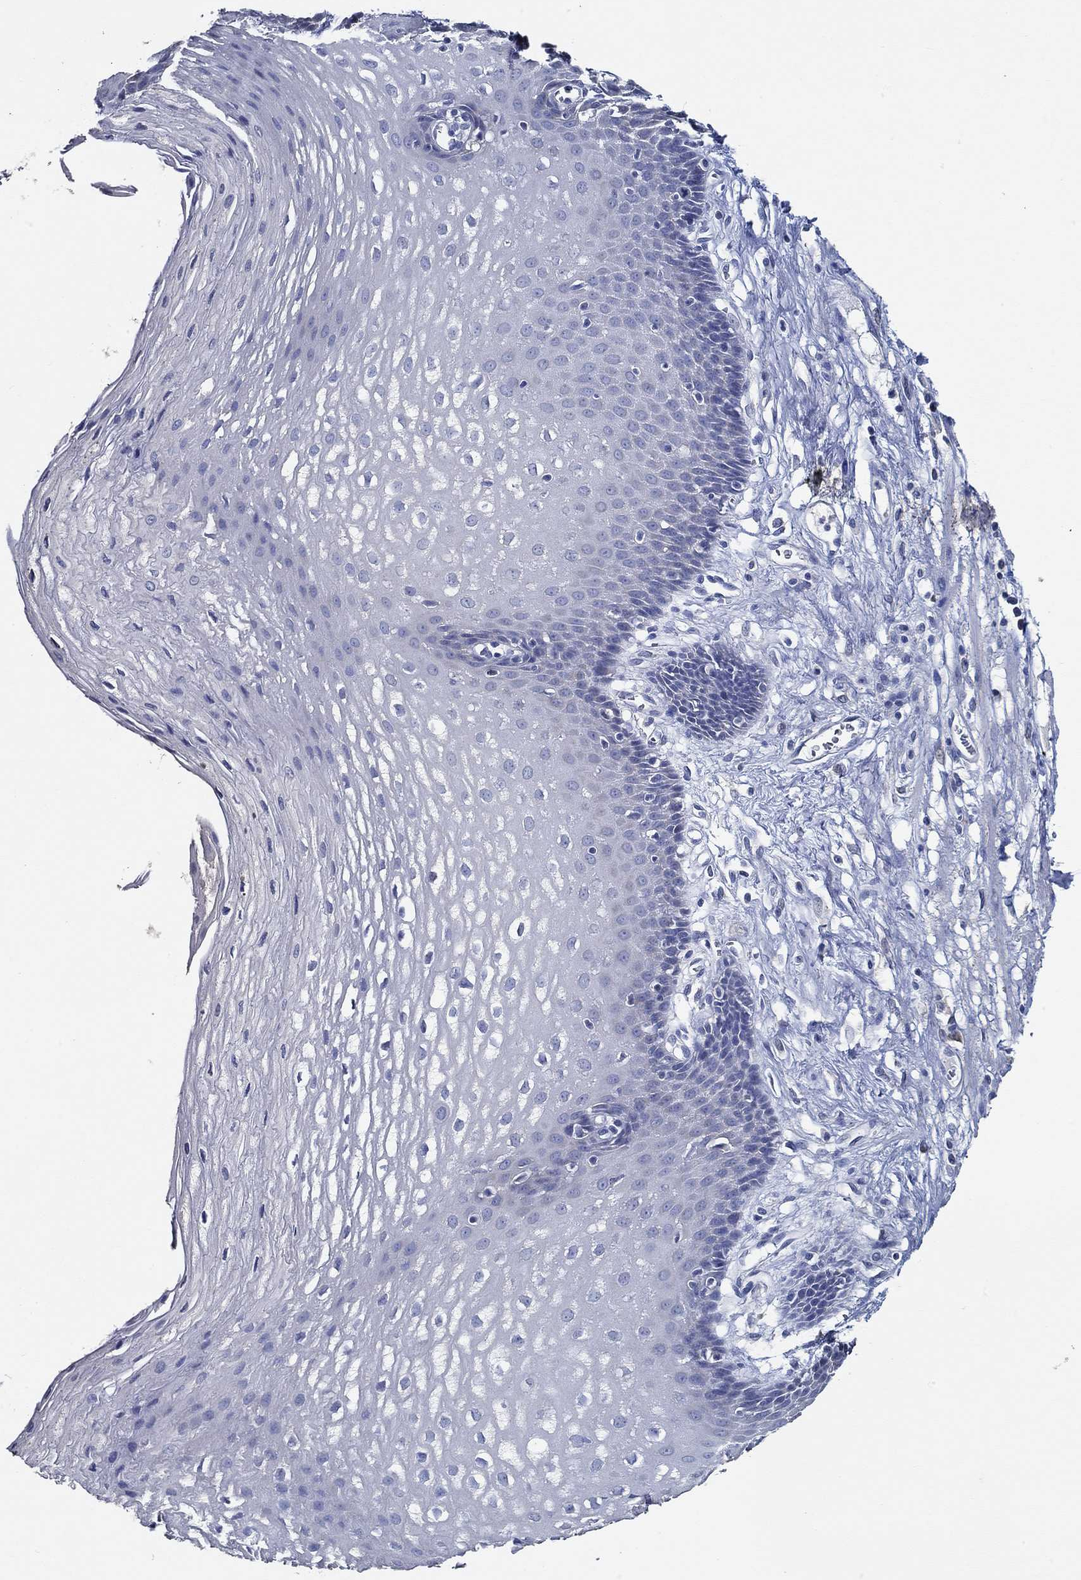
{"staining": {"intensity": "negative", "quantity": "none", "location": "none"}, "tissue": "esophagus", "cell_type": "Squamous epithelial cells", "image_type": "normal", "snomed": [{"axis": "morphology", "description": "Normal tissue, NOS"}, {"axis": "topography", "description": "Esophagus"}], "caption": "A micrograph of esophagus stained for a protein reveals no brown staining in squamous epithelial cells. The staining was performed using DAB (3,3'-diaminobenzidine) to visualize the protein expression in brown, while the nuclei were stained in blue with hematoxylin (Magnification: 20x).", "gene": "DOCK3", "patient": {"sex": "male", "age": 72}}